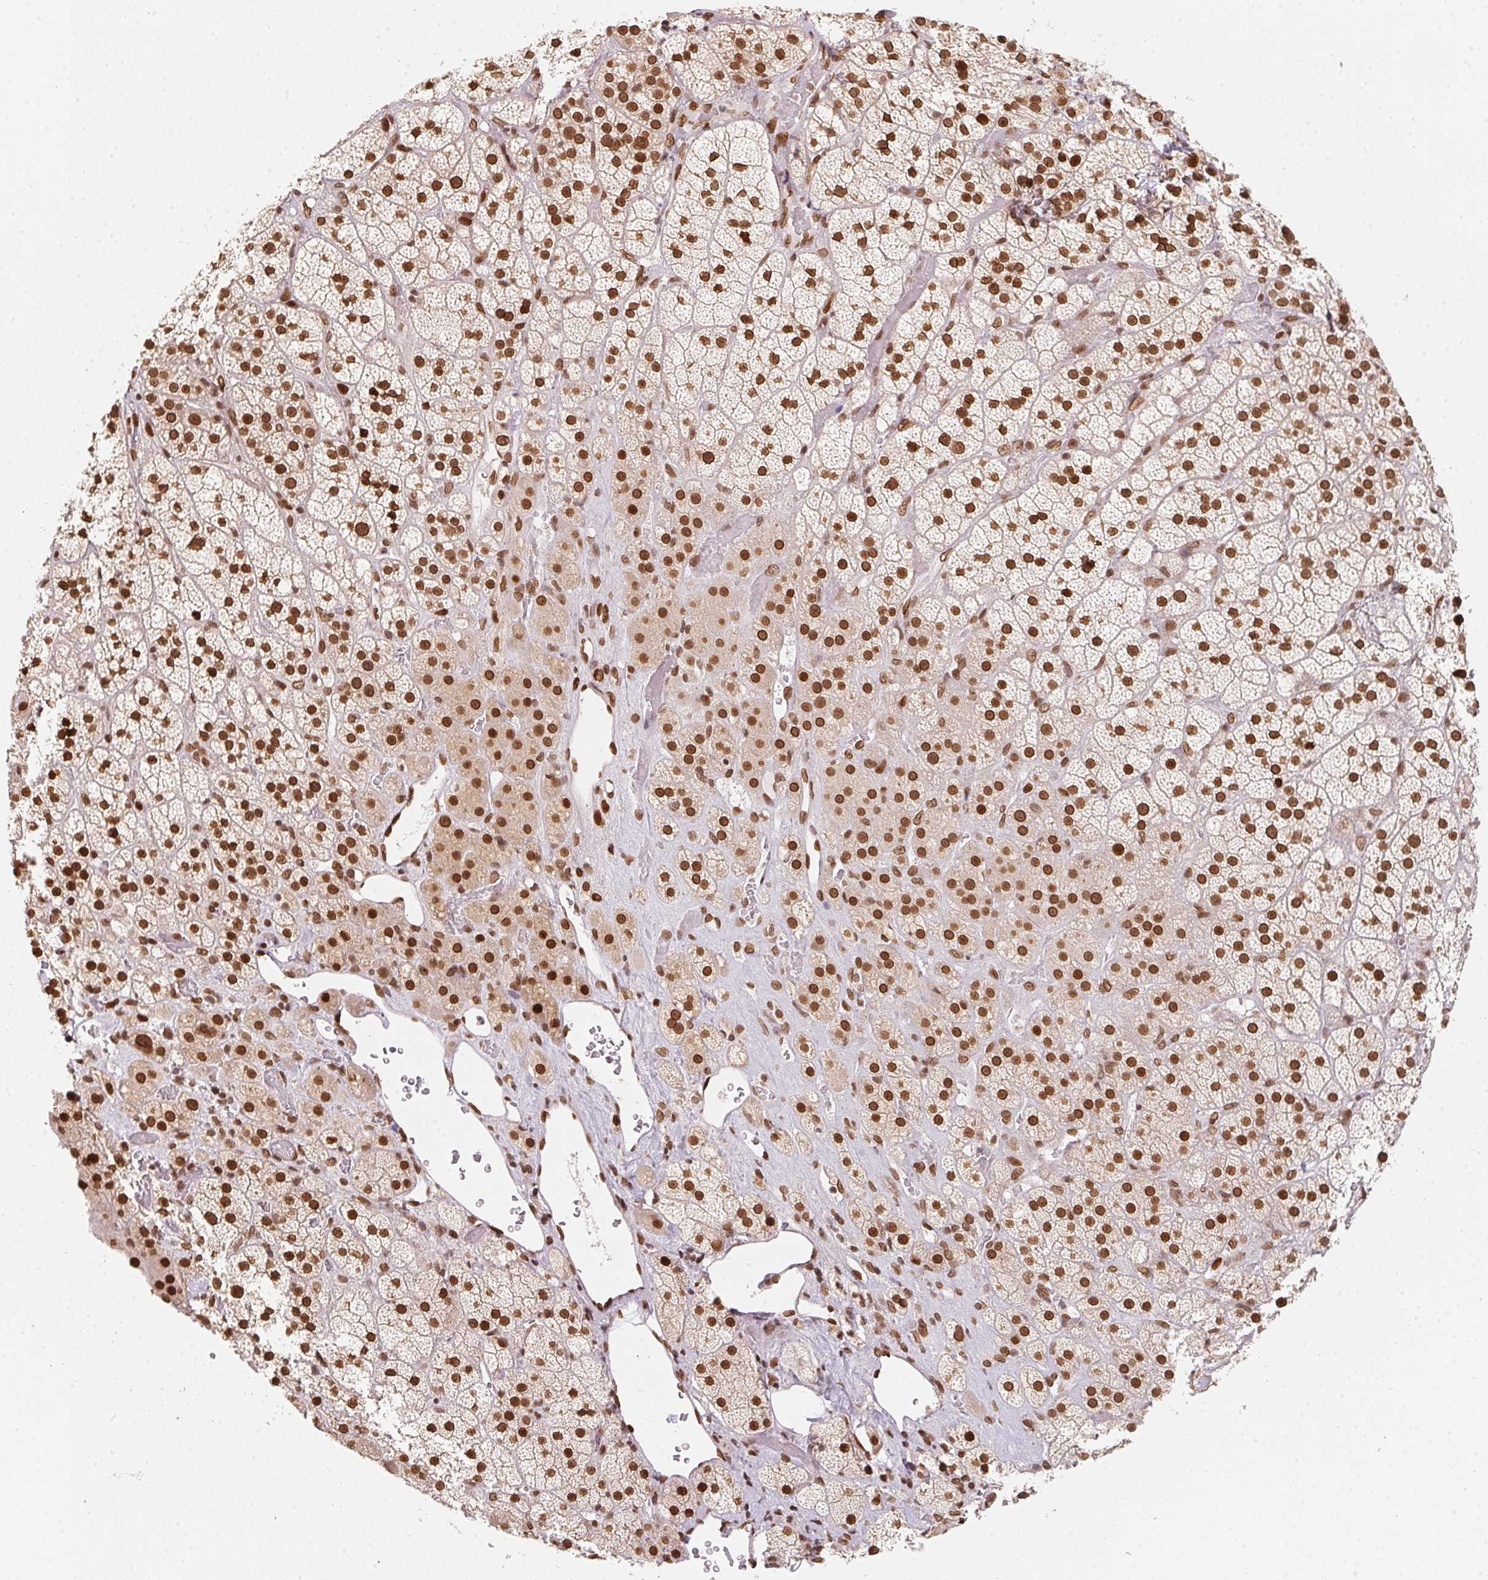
{"staining": {"intensity": "strong", "quantity": ">75%", "location": "nuclear"}, "tissue": "adrenal gland", "cell_type": "Glandular cells", "image_type": "normal", "snomed": [{"axis": "morphology", "description": "Normal tissue, NOS"}, {"axis": "topography", "description": "Adrenal gland"}], "caption": "Immunohistochemical staining of benign adrenal gland shows high levels of strong nuclear positivity in about >75% of glandular cells. The staining is performed using DAB brown chromogen to label protein expression. The nuclei are counter-stained blue using hematoxylin.", "gene": "SAP30BP", "patient": {"sex": "male", "age": 57}}